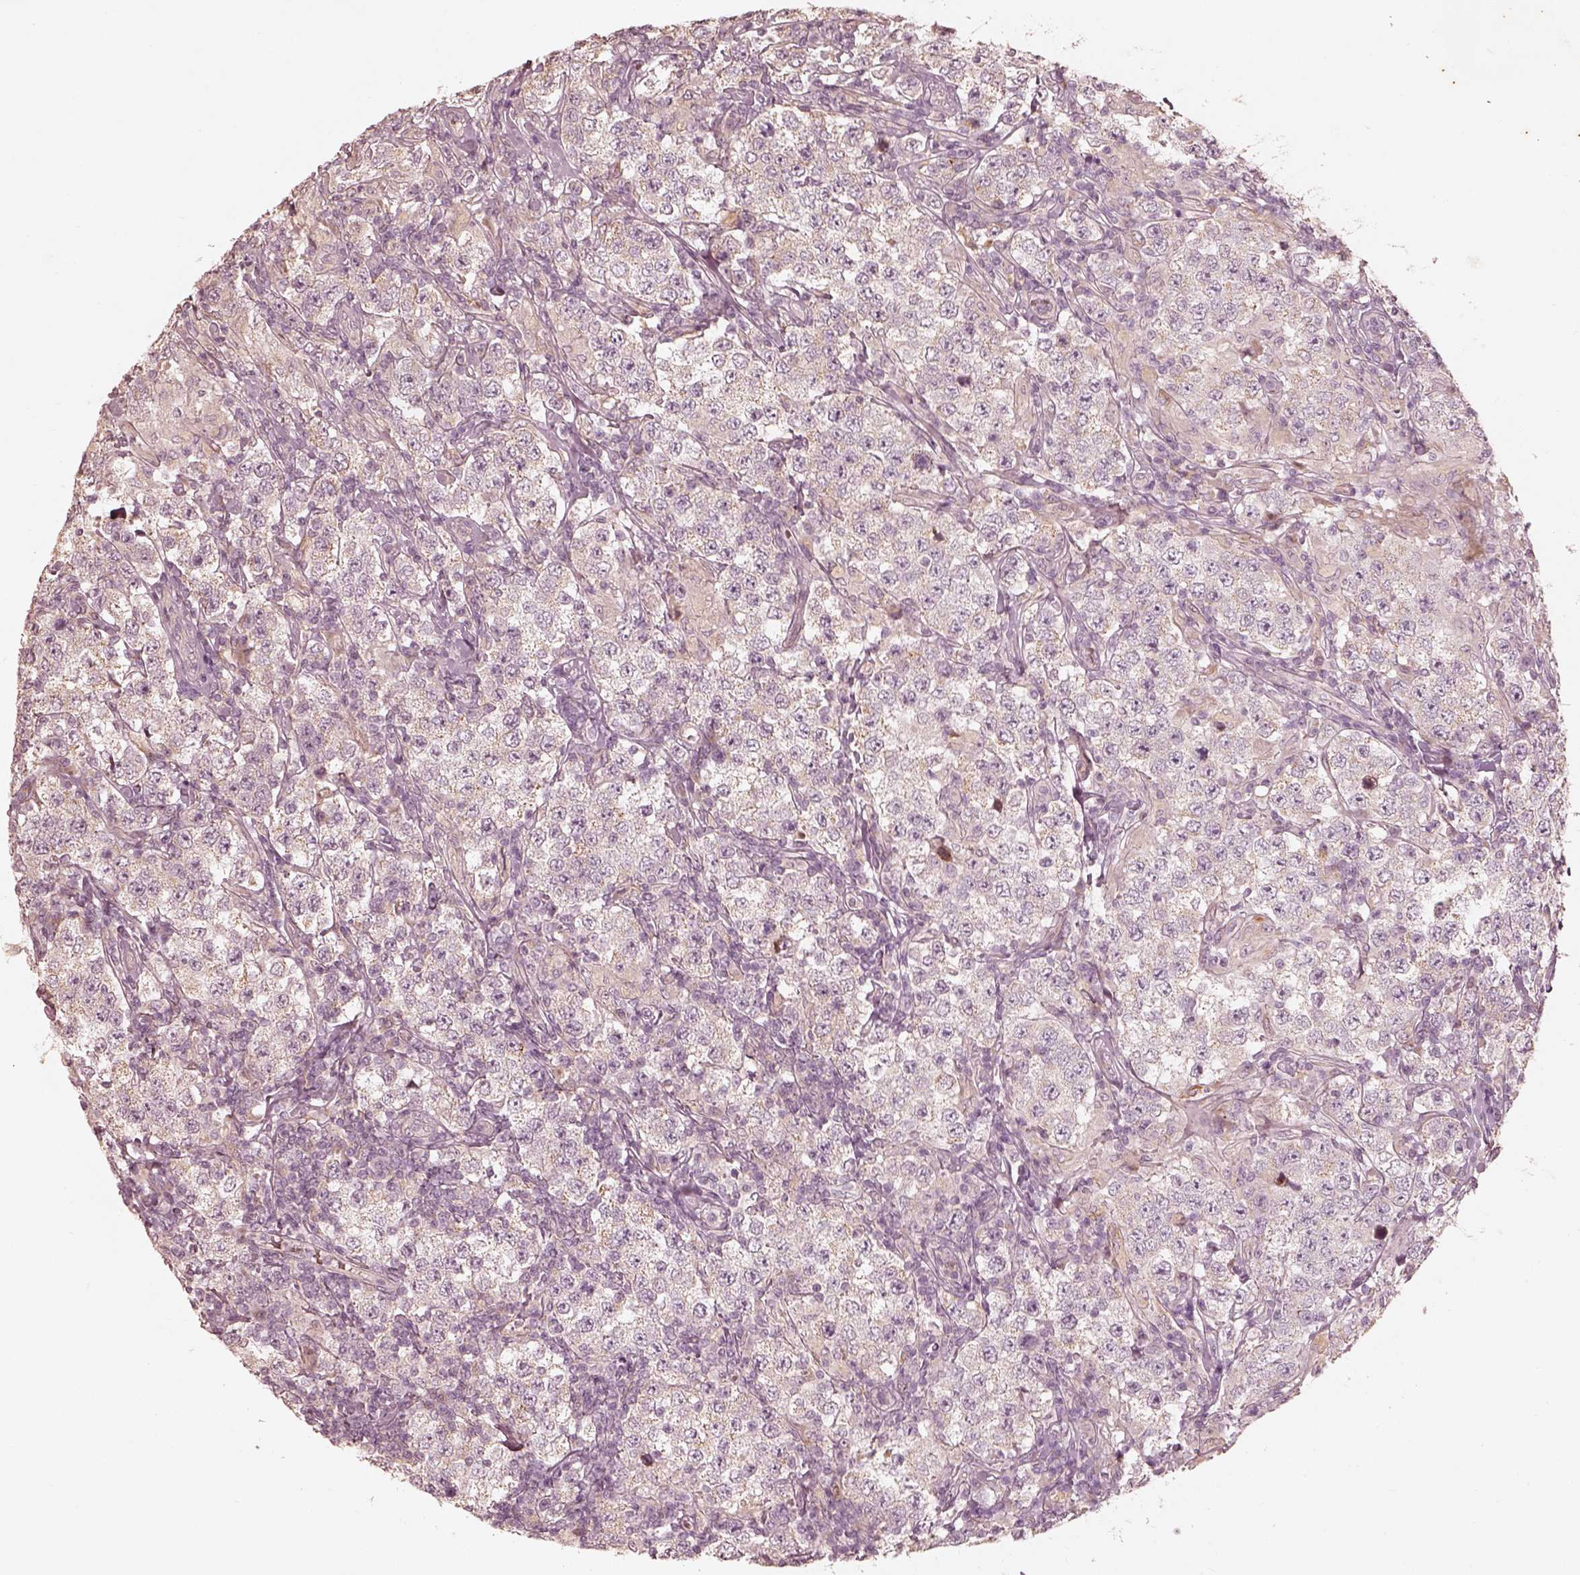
{"staining": {"intensity": "negative", "quantity": "none", "location": "none"}, "tissue": "testis cancer", "cell_type": "Tumor cells", "image_type": "cancer", "snomed": [{"axis": "morphology", "description": "Seminoma, NOS"}, {"axis": "morphology", "description": "Carcinoma, Embryonal, NOS"}, {"axis": "topography", "description": "Testis"}], "caption": "A micrograph of embryonal carcinoma (testis) stained for a protein shows no brown staining in tumor cells.", "gene": "WLS", "patient": {"sex": "male", "age": 41}}